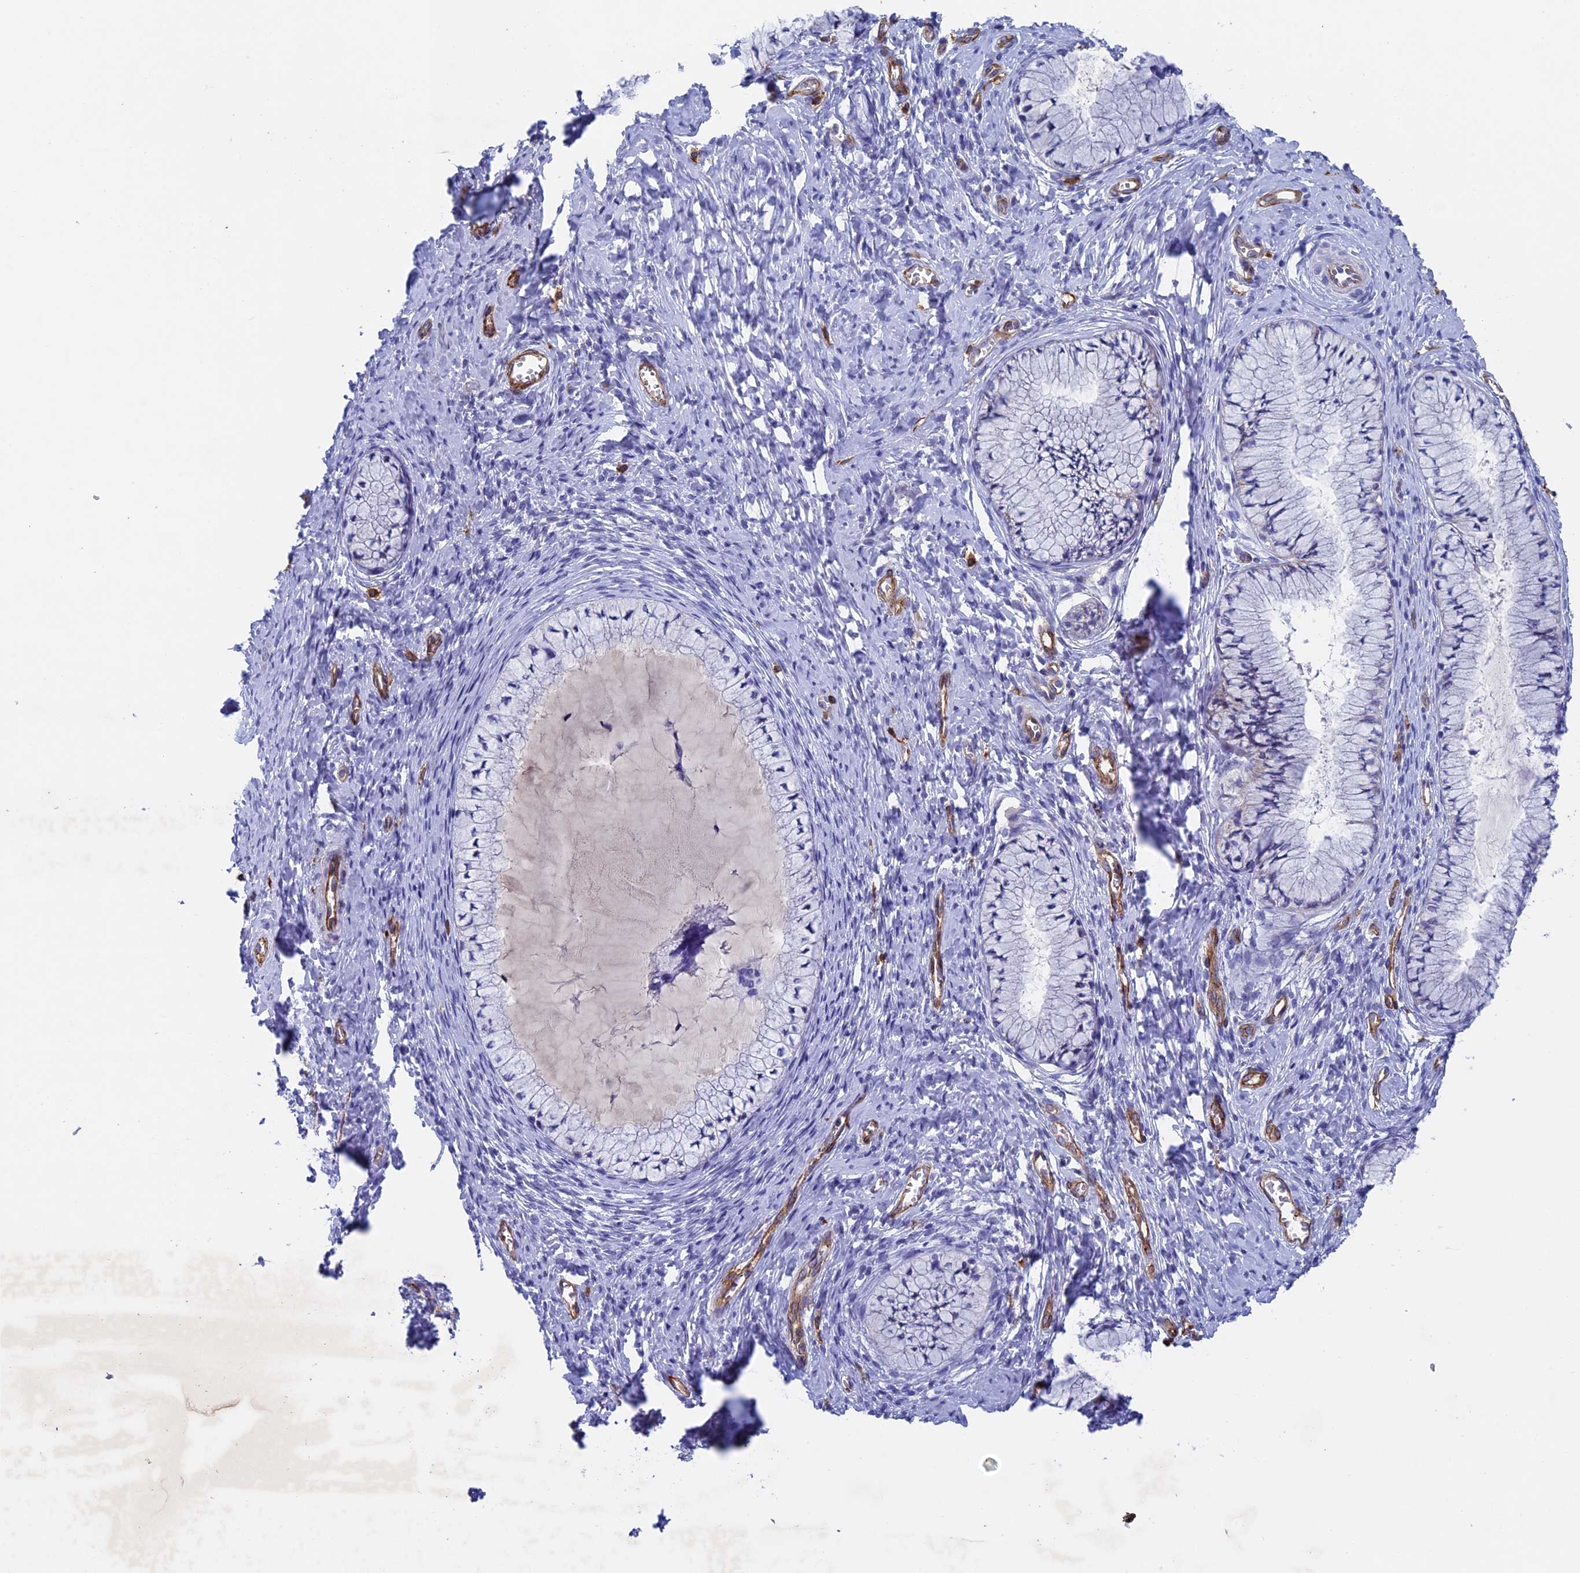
{"staining": {"intensity": "negative", "quantity": "none", "location": "none"}, "tissue": "cervix", "cell_type": "Glandular cells", "image_type": "normal", "snomed": [{"axis": "morphology", "description": "Normal tissue, NOS"}, {"axis": "topography", "description": "Cervix"}], "caption": "This is an IHC histopathology image of benign human cervix. There is no staining in glandular cells.", "gene": "INSYN1", "patient": {"sex": "female", "age": 42}}